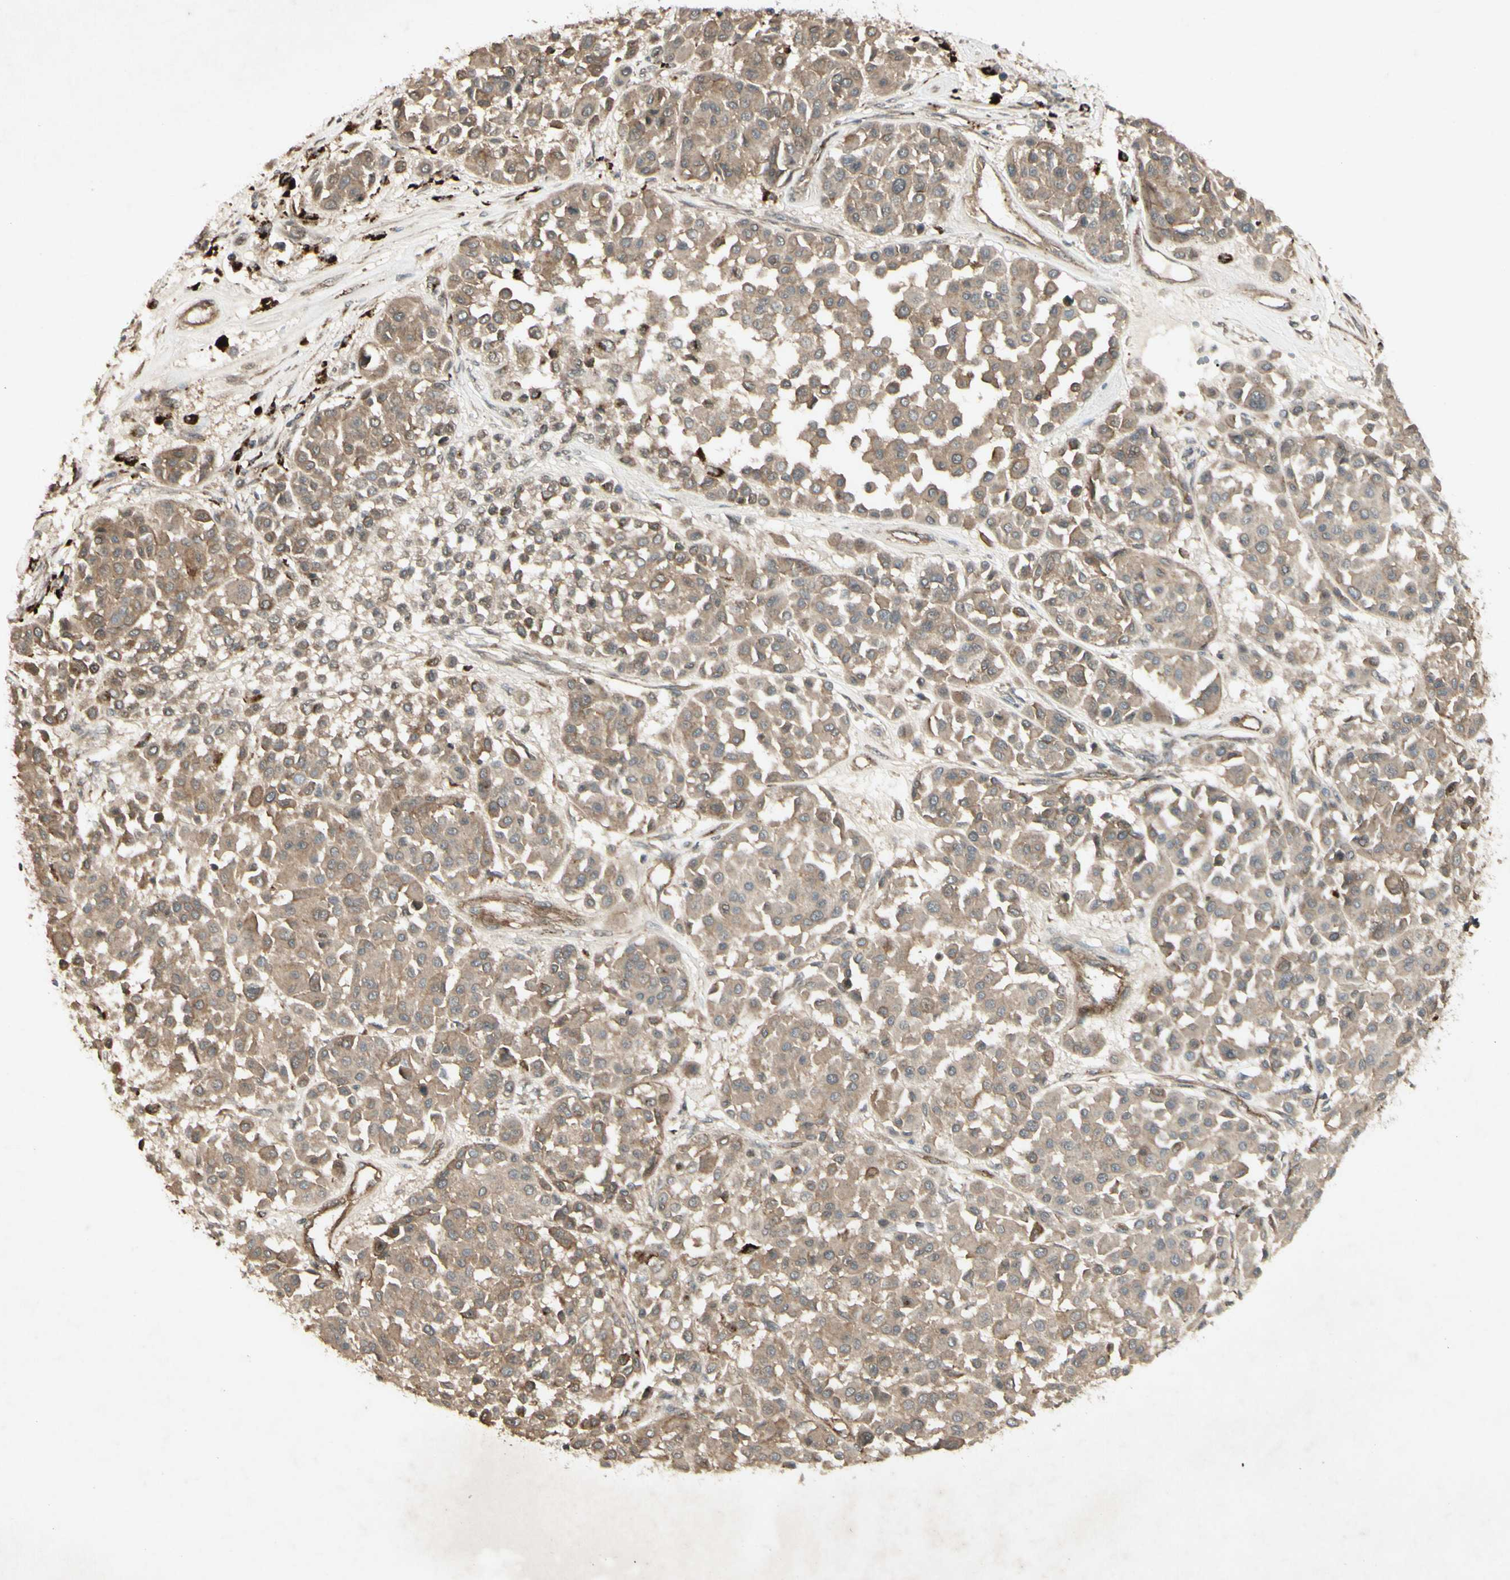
{"staining": {"intensity": "weak", "quantity": ">75%", "location": "cytoplasmic/membranous"}, "tissue": "melanoma", "cell_type": "Tumor cells", "image_type": "cancer", "snomed": [{"axis": "morphology", "description": "Malignant melanoma, Metastatic site"}, {"axis": "topography", "description": "Soft tissue"}], "caption": "Immunohistochemical staining of melanoma displays low levels of weak cytoplasmic/membranous protein expression in about >75% of tumor cells.", "gene": "JAG1", "patient": {"sex": "male", "age": 41}}